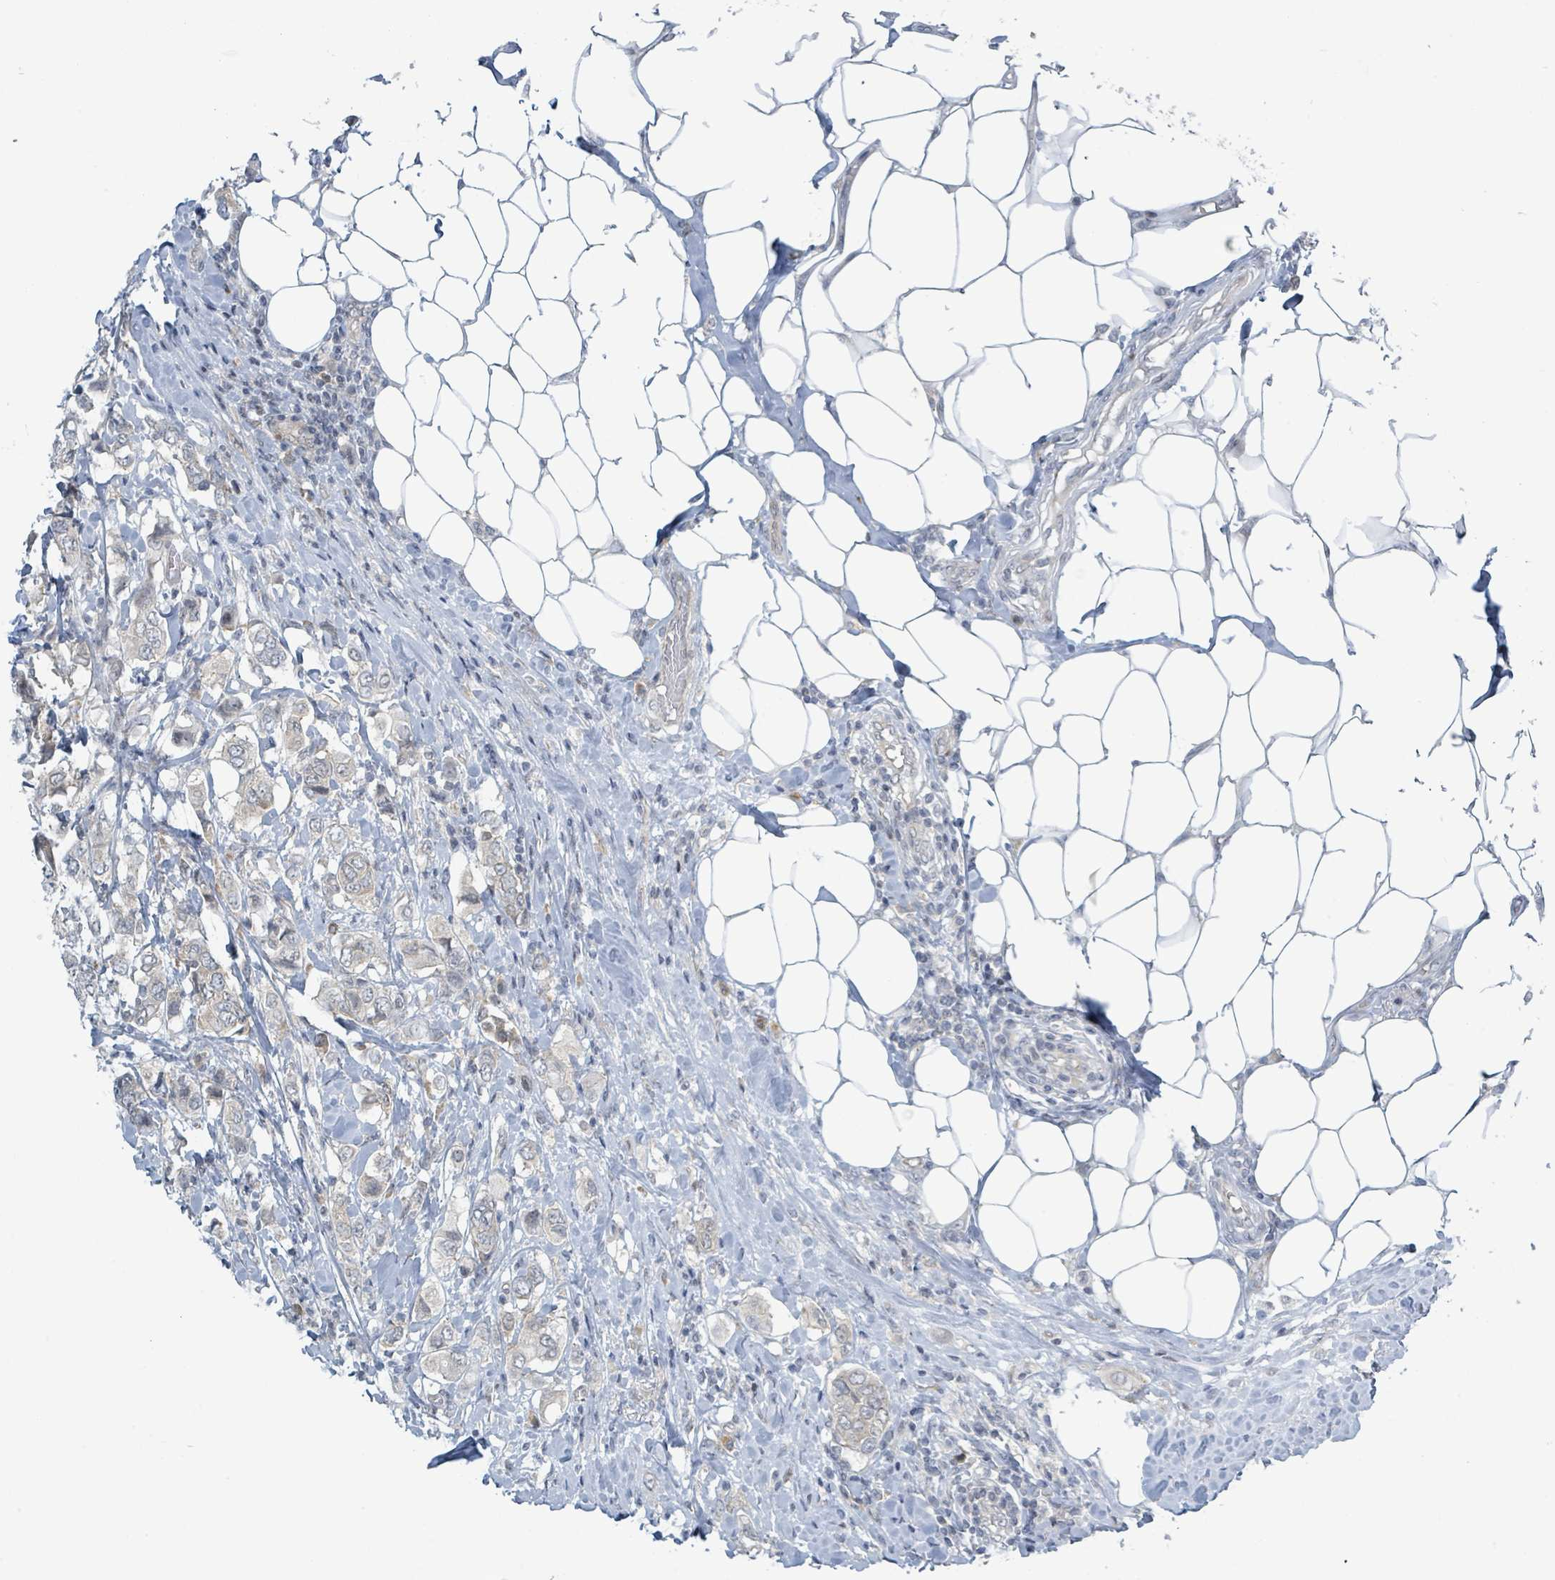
{"staining": {"intensity": "negative", "quantity": "none", "location": "none"}, "tissue": "breast cancer", "cell_type": "Tumor cells", "image_type": "cancer", "snomed": [{"axis": "morphology", "description": "Lobular carcinoma"}, {"axis": "topography", "description": "Breast"}], "caption": "This is an IHC photomicrograph of human lobular carcinoma (breast). There is no positivity in tumor cells.", "gene": "RPL32", "patient": {"sex": "female", "age": 51}}